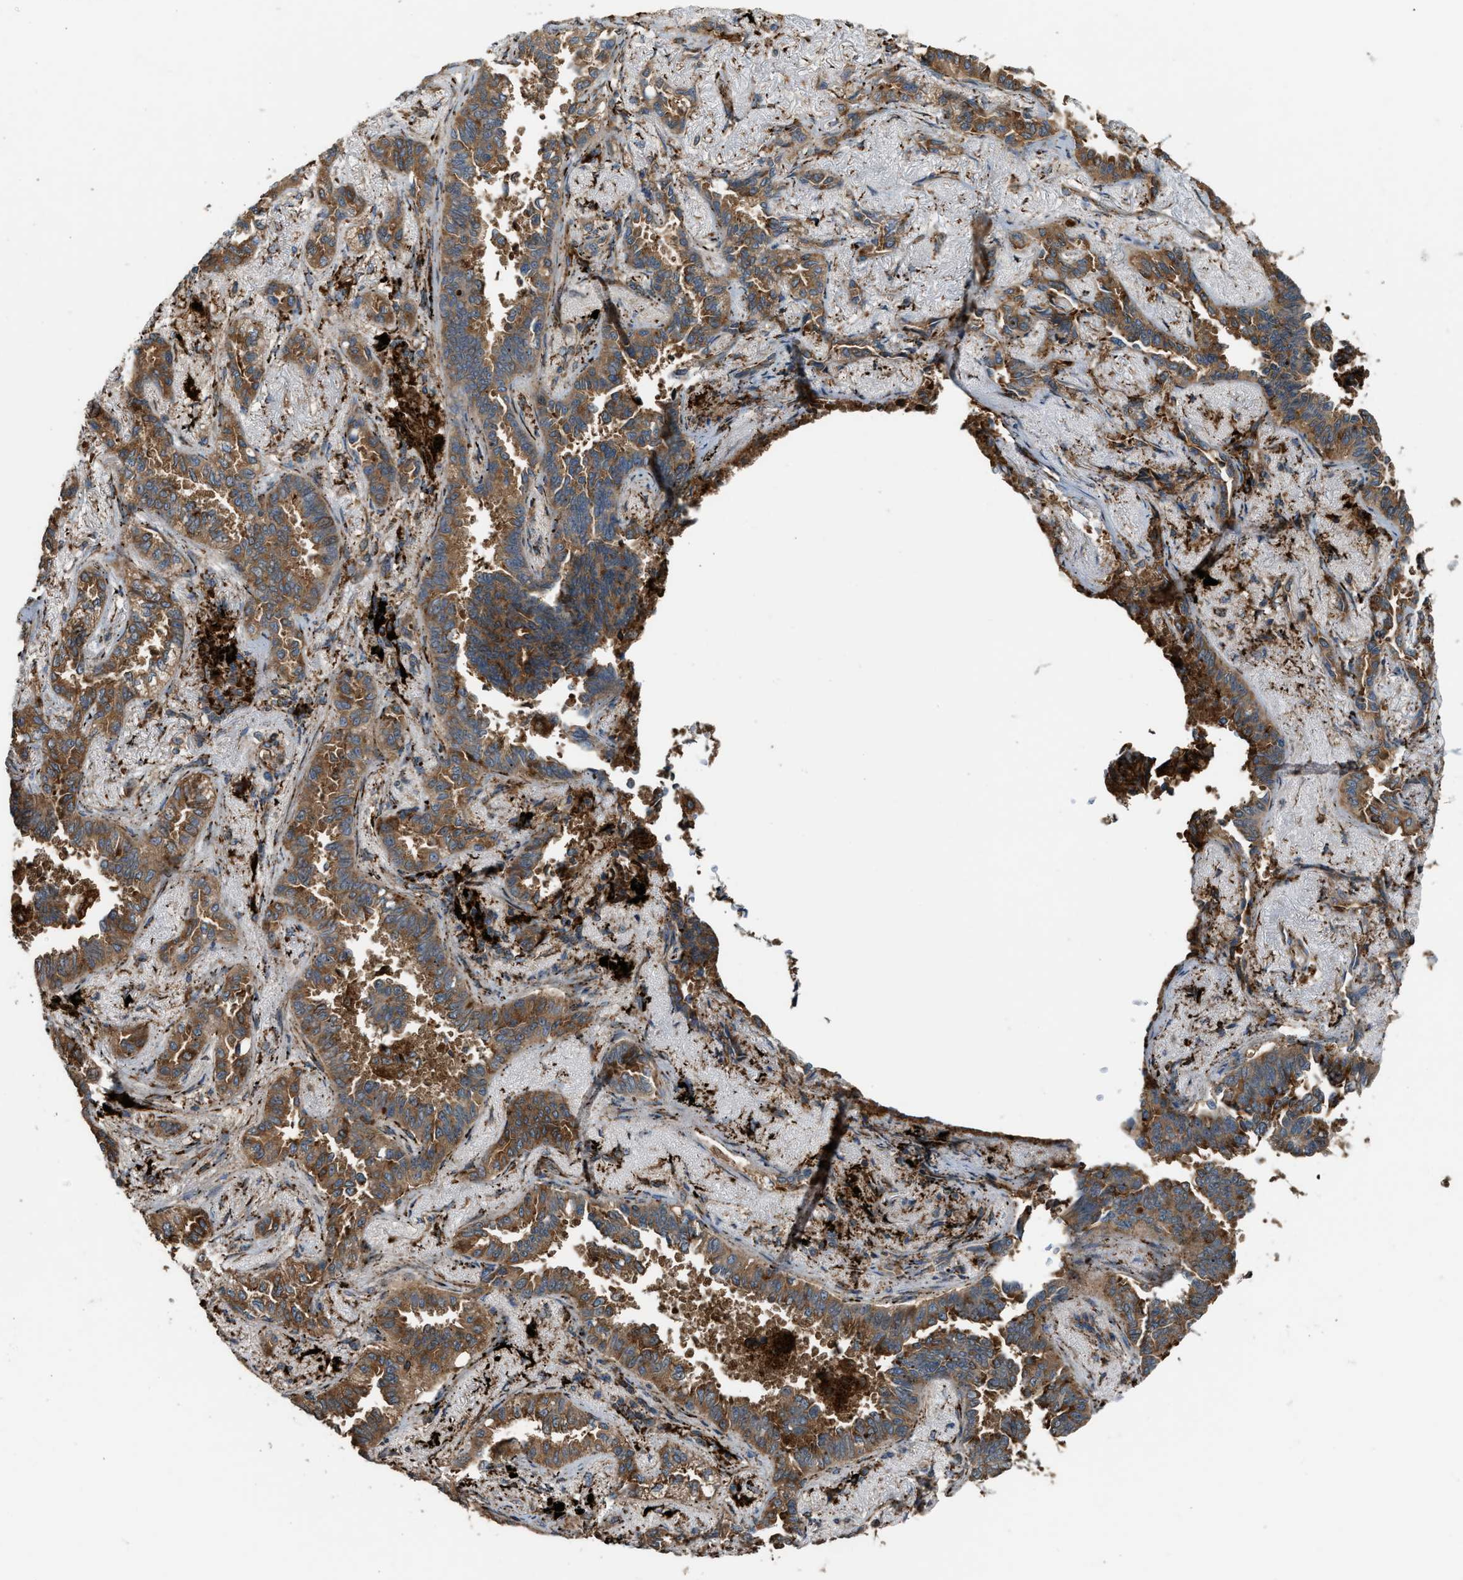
{"staining": {"intensity": "moderate", "quantity": ">75%", "location": "cytoplasmic/membranous"}, "tissue": "lung cancer", "cell_type": "Tumor cells", "image_type": "cancer", "snomed": [{"axis": "morphology", "description": "Adenocarcinoma, NOS"}, {"axis": "topography", "description": "Lung"}], "caption": "Protein analysis of lung cancer (adenocarcinoma) tissue shows moderate cytoplasmic/membranous positivity in about >75% of tumor cells.", "gene": "BAIAP2L1", "patient": {"sex": "male", "age": 59}}